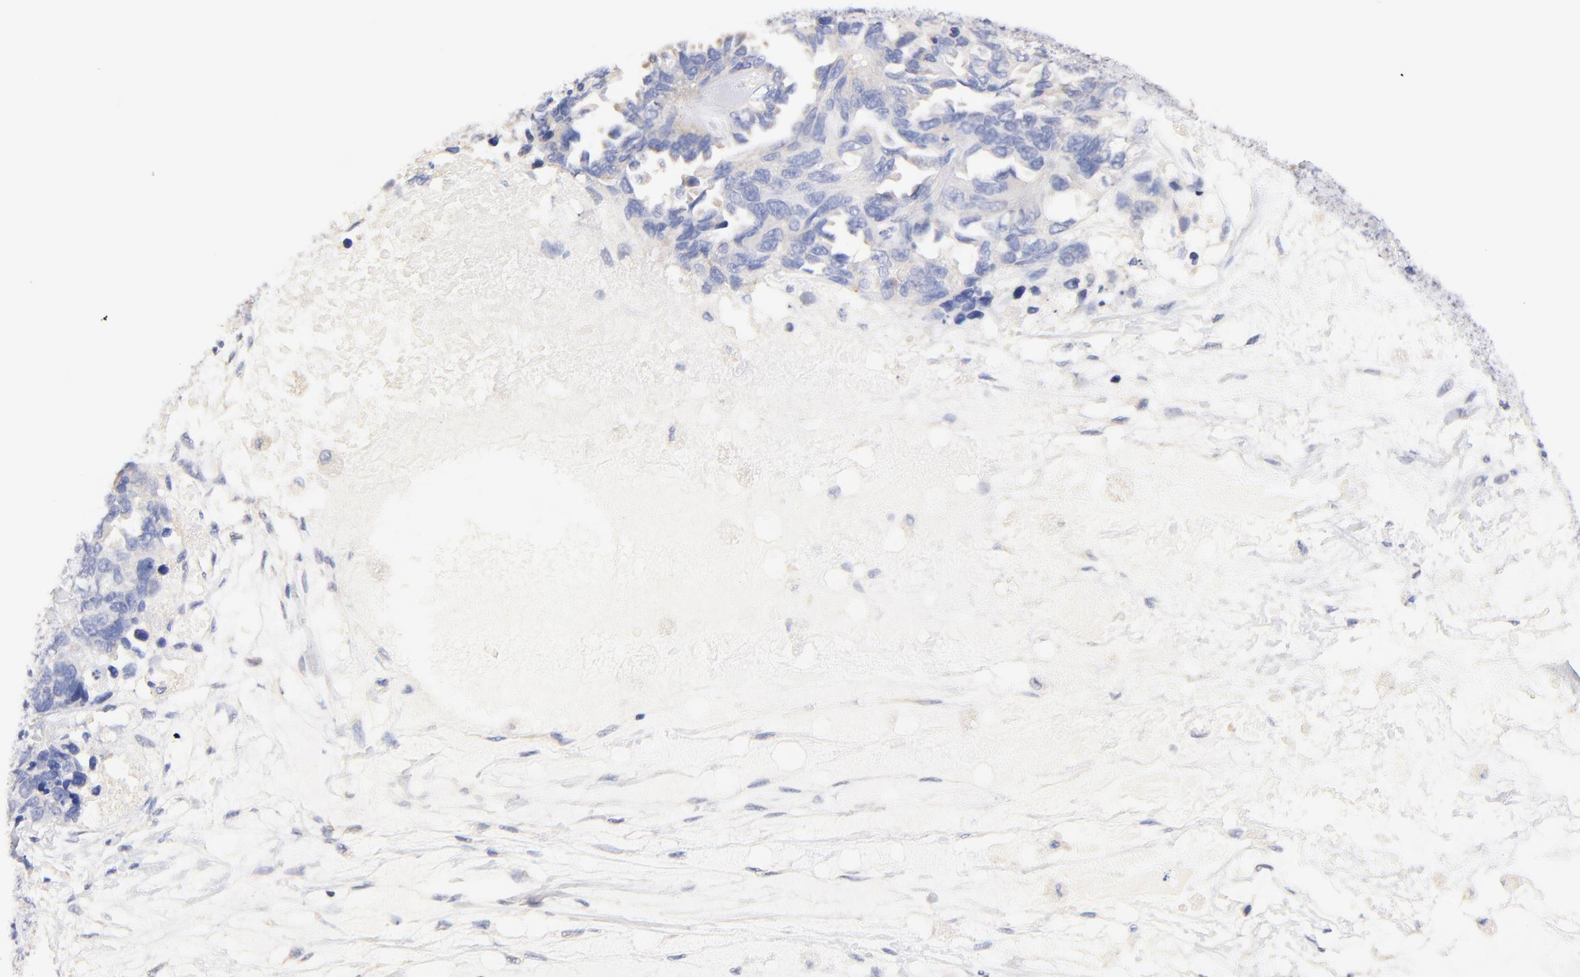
{"staining": {"intensity": "weak", "quantity": "25%-75%", "location": "cytoplasmic/membranous"}, "tissue": "ovarian cancer", "cell_type": "Tumor cells", "image_type": "cancer", "snomed": [{"axis": "morphology", "description": "Cystadenocarcinoma, serous, NOS"}, {"axis": "topography", "description": "Ovary"}], "caption": "This micrograph exhibits IHC staining of human ovarian cancer (serous cystadenocarcinoma), with low weak cytoplasmic/membranous expression in approximately 25%-75% of tumor cells.", "gene": "HS3ST1", "patient": {"sex": "female", "age": 82}}